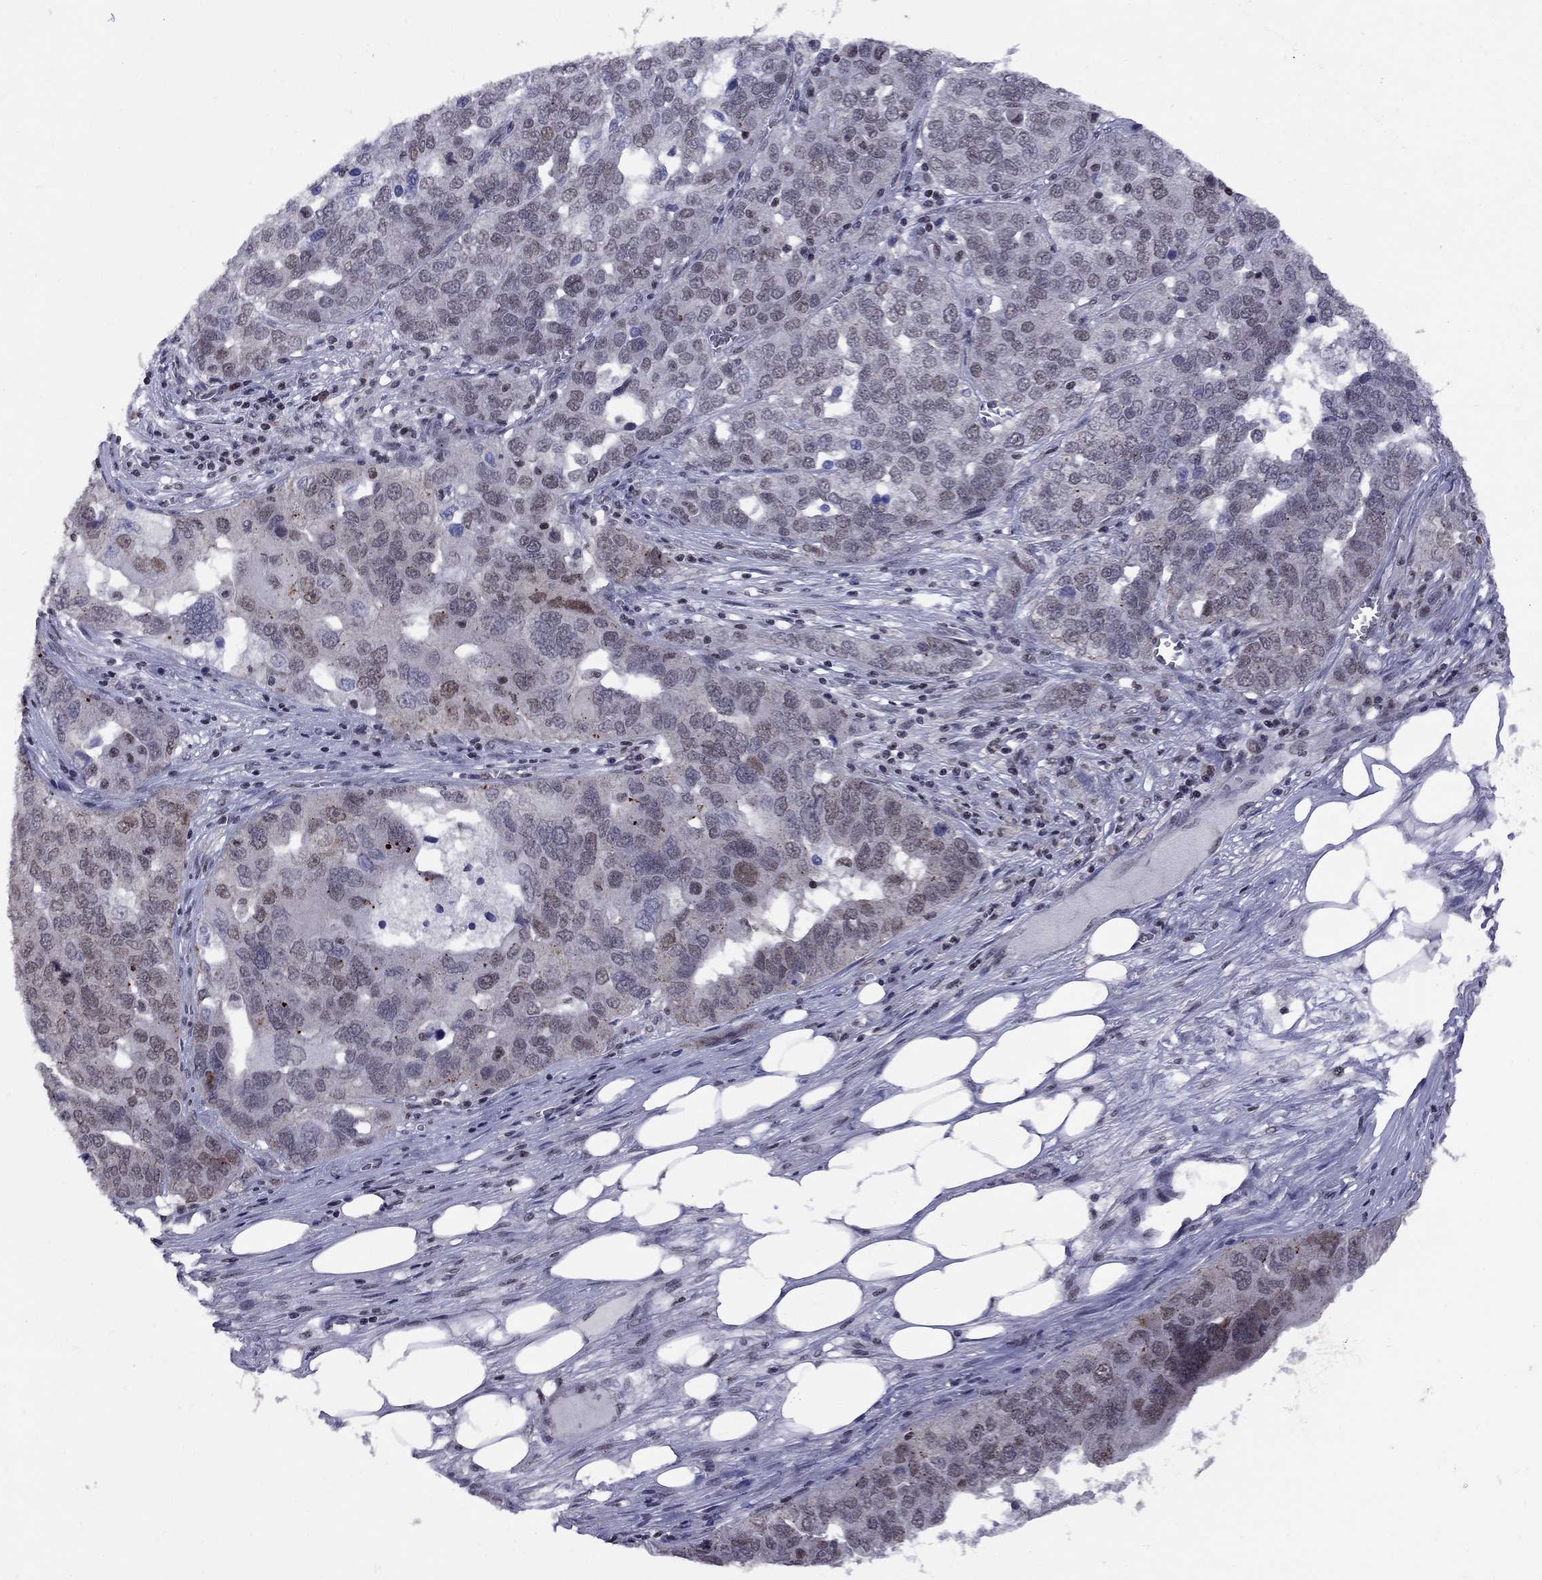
{"staining": {"intensity": "weak", "quantity": "<25%", "location": "nuclear"}, "tissue": "ovarian cancer", "cell_type": "Tumor cells", "image_type": "cancer", "snomed": [{"axis": "morphology", "description": "Carcinoma, endometroid"}, {"axis": "topography", "description": "Soft tissue"}, {"axis": "topography", "description": "Ovary"}], "caption": "Tumor cells show no significant positivity in ovarian cancer (endometroid carcinoma). (DAB immunohistochemistry visualized using brightfield microscopy, high magnification).", "gene": "TAF9", "patient": {"sex": "female", "age": 52}}